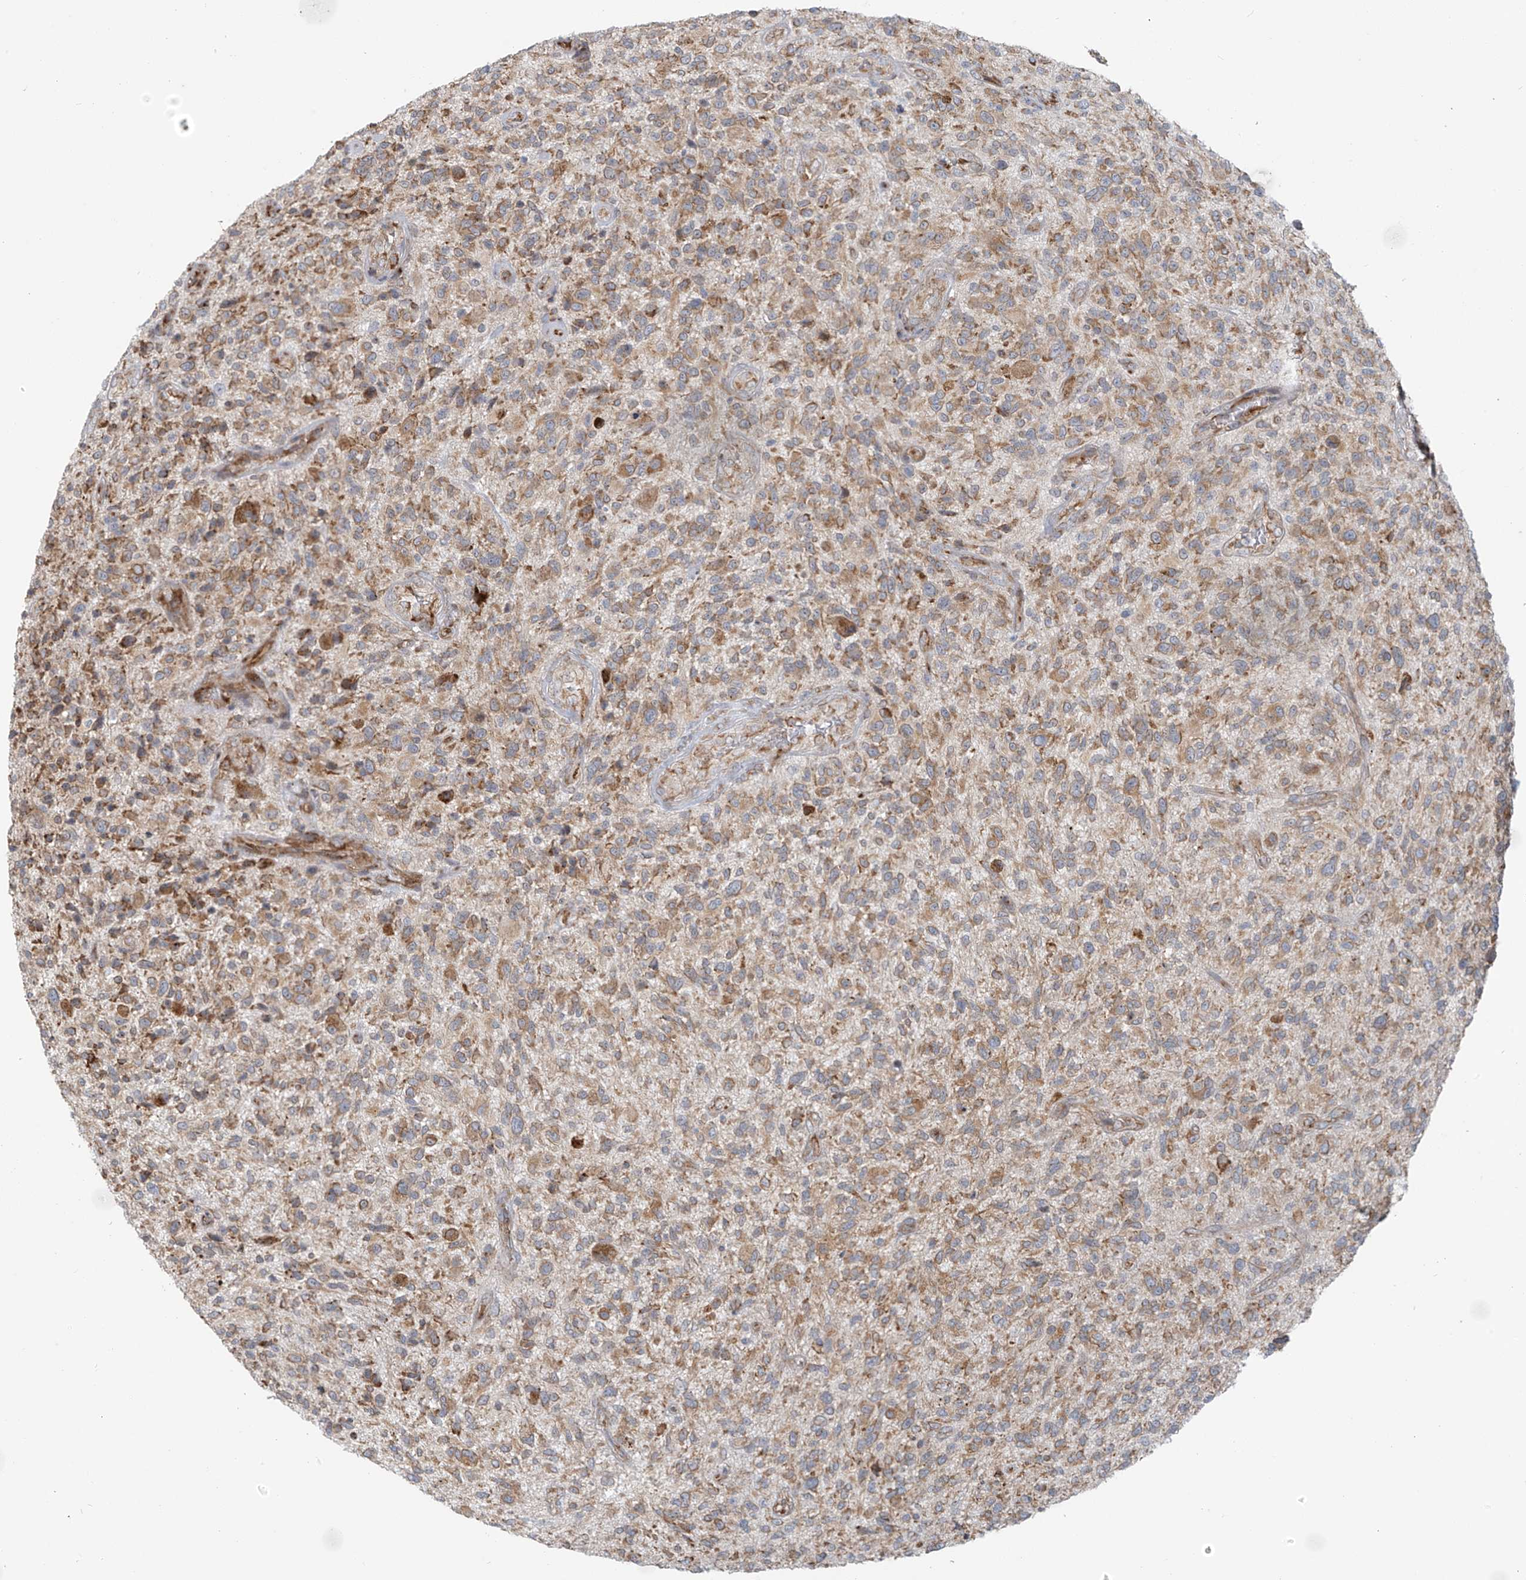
{"staining": {"intensity": "moderate", "quantity": ">75%", "location": "cytoplasmic/membranous"}, "tissue": "glioma", "cell_type": "Tumor cells", "image_type": "cancer", "snomed": [{"axis": "morphology", "description": "Glioma, malignant, High grade"}, {"axis": "topography", "description": "Brain"}], "caption": "Protein staining shows moderate cytoplasmic/membranous positivity in about >75% of tumor cells in malignant glioma (high-grade).", "gene": "KATNIP", "patient": {"sex": "male", "age": 47}}